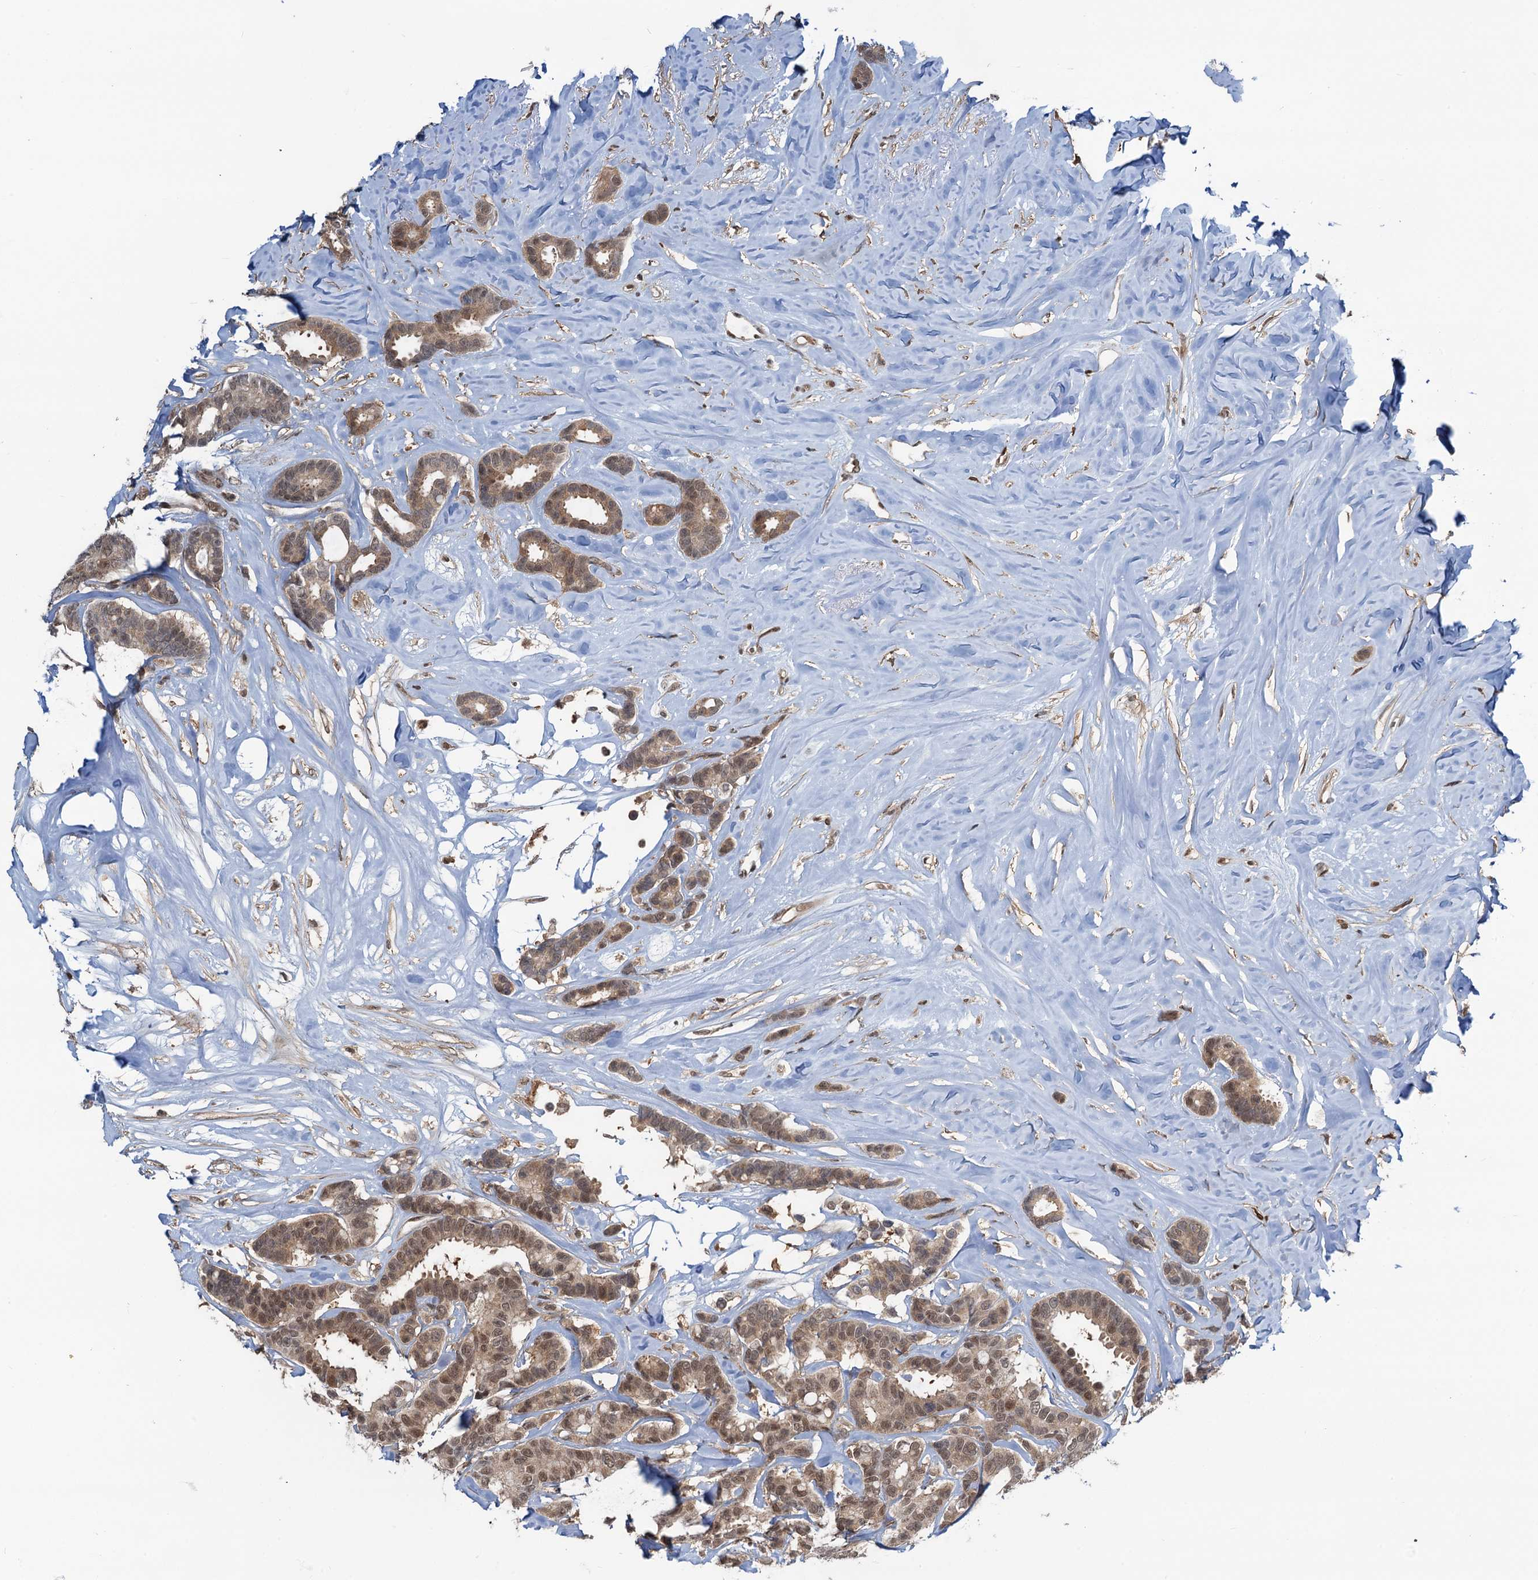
{"staining": {"intensity": "moderate", "quantity": "25%-75%", "location": "nuclear"}, "tissue": "breast cancer", "cell_type": "Tumor cells", "image_type": "cancer", "snomed": [{"axis": "morphology", "description": "Duct carcinoma"}, {"axis": "topography", "description": "Breast"}], "caption": "Tumor cells show moderate nuclear positivity in approximately 25%-75% of cells in infiltrating ductal carcinoma (breast).", "gene": "ZNF609", "patient": {"sex": "female", "age": 87}}